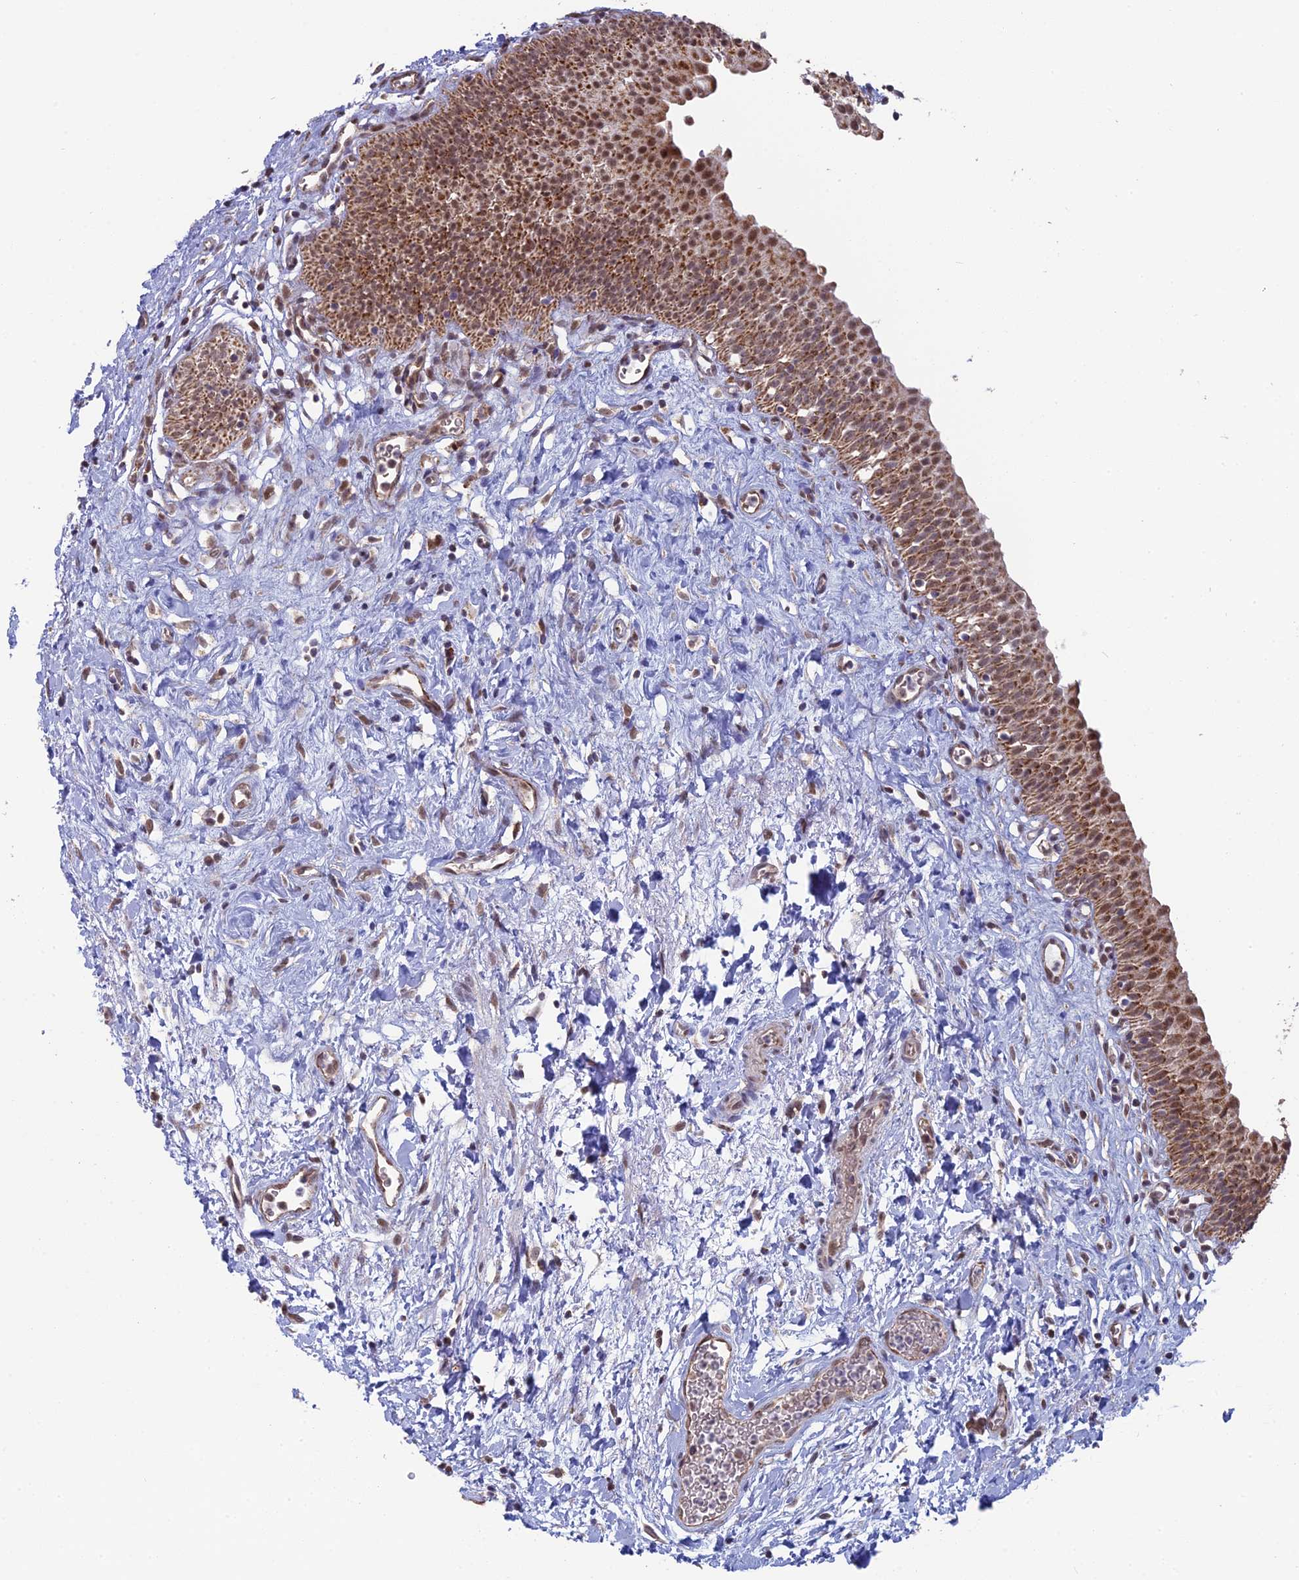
{"staining": {"intensity": "moderate", "quantity": ">75%", "location": "cytoplasmic/membranous,nuclear"}, "tissue": "urinary bladder", "cell_type": "Urothelial cells", "image_type": "normal", "snomed": [{"axis": "morphology", "description": "Normal tissue, NOS"}, {"axis": "topography", "description": "Urinary bladder"}], "caption": "The micrograph reveals immunohistochemical staining of unremarkable urinary bladder. There is moderate cytoplasmic/membranous,nuclear staining is seen in about >75% of urothelial cells.", "gene": "ARHGAP40", "patient": {"sex": "male", "age": 51}}